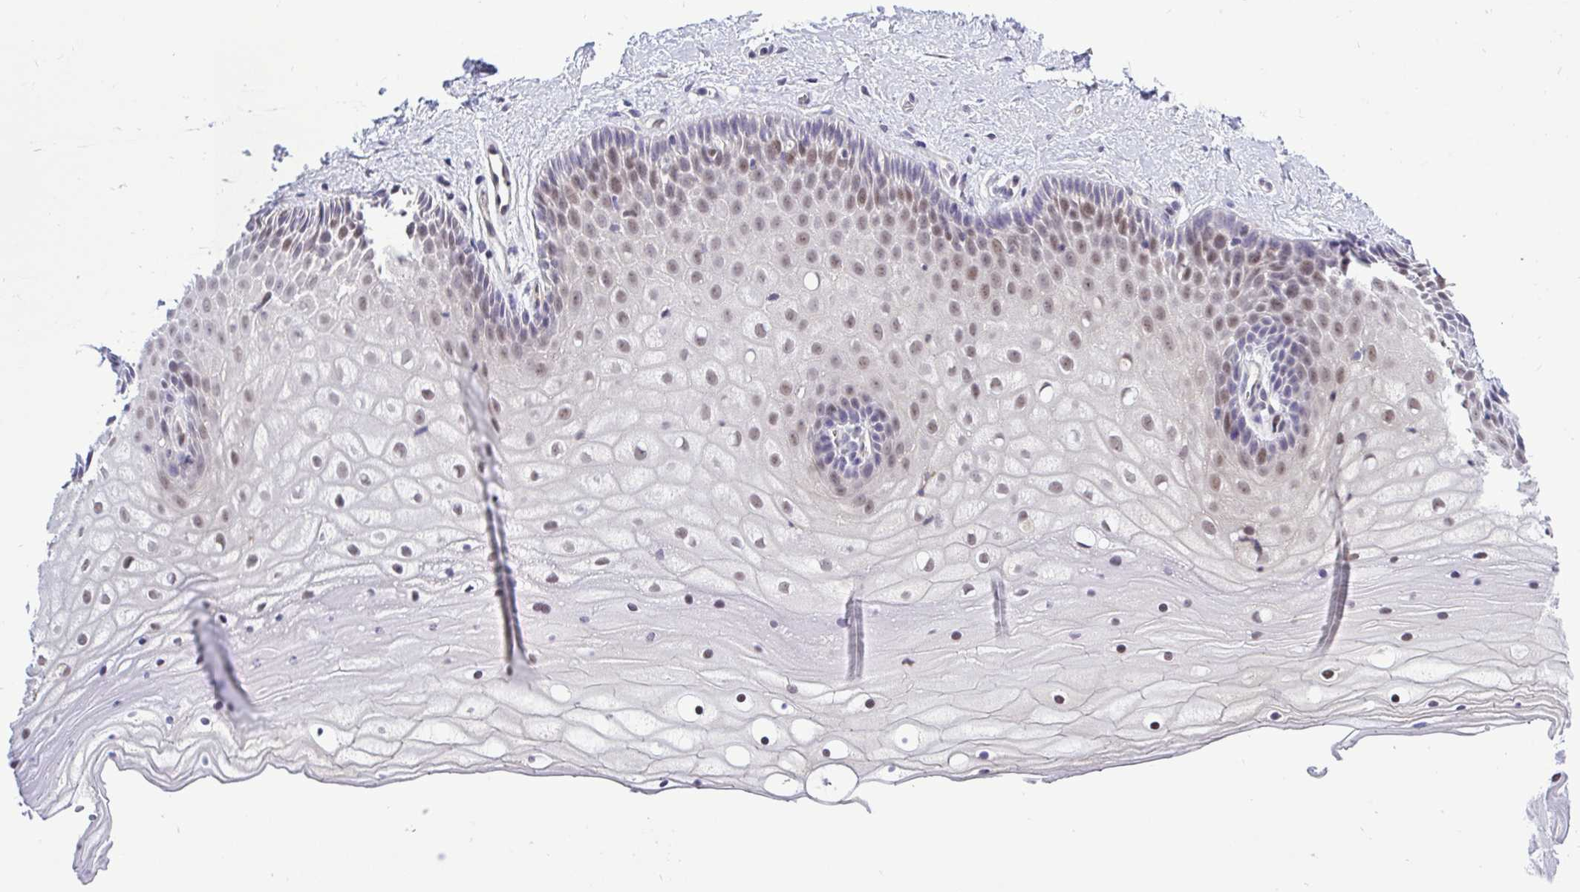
{"staining": {"intensity": "weak", "quantity": "<25%", "location": "nuclear"}, "tissue": "cervix", "cell_type": "Glandular cells", "image_type": "normal", "snomed": [{"axis": "morphology", "description": "Normal tissue, NOS"}, {"axis": "topography", "description": "Cervix"}], "caption": "Glandular cells show no significant staining in normal cervix. (DAB IHC, high magnification).", "gene": "ZNF444", "patient": {"sex": "female", "age": 36}}